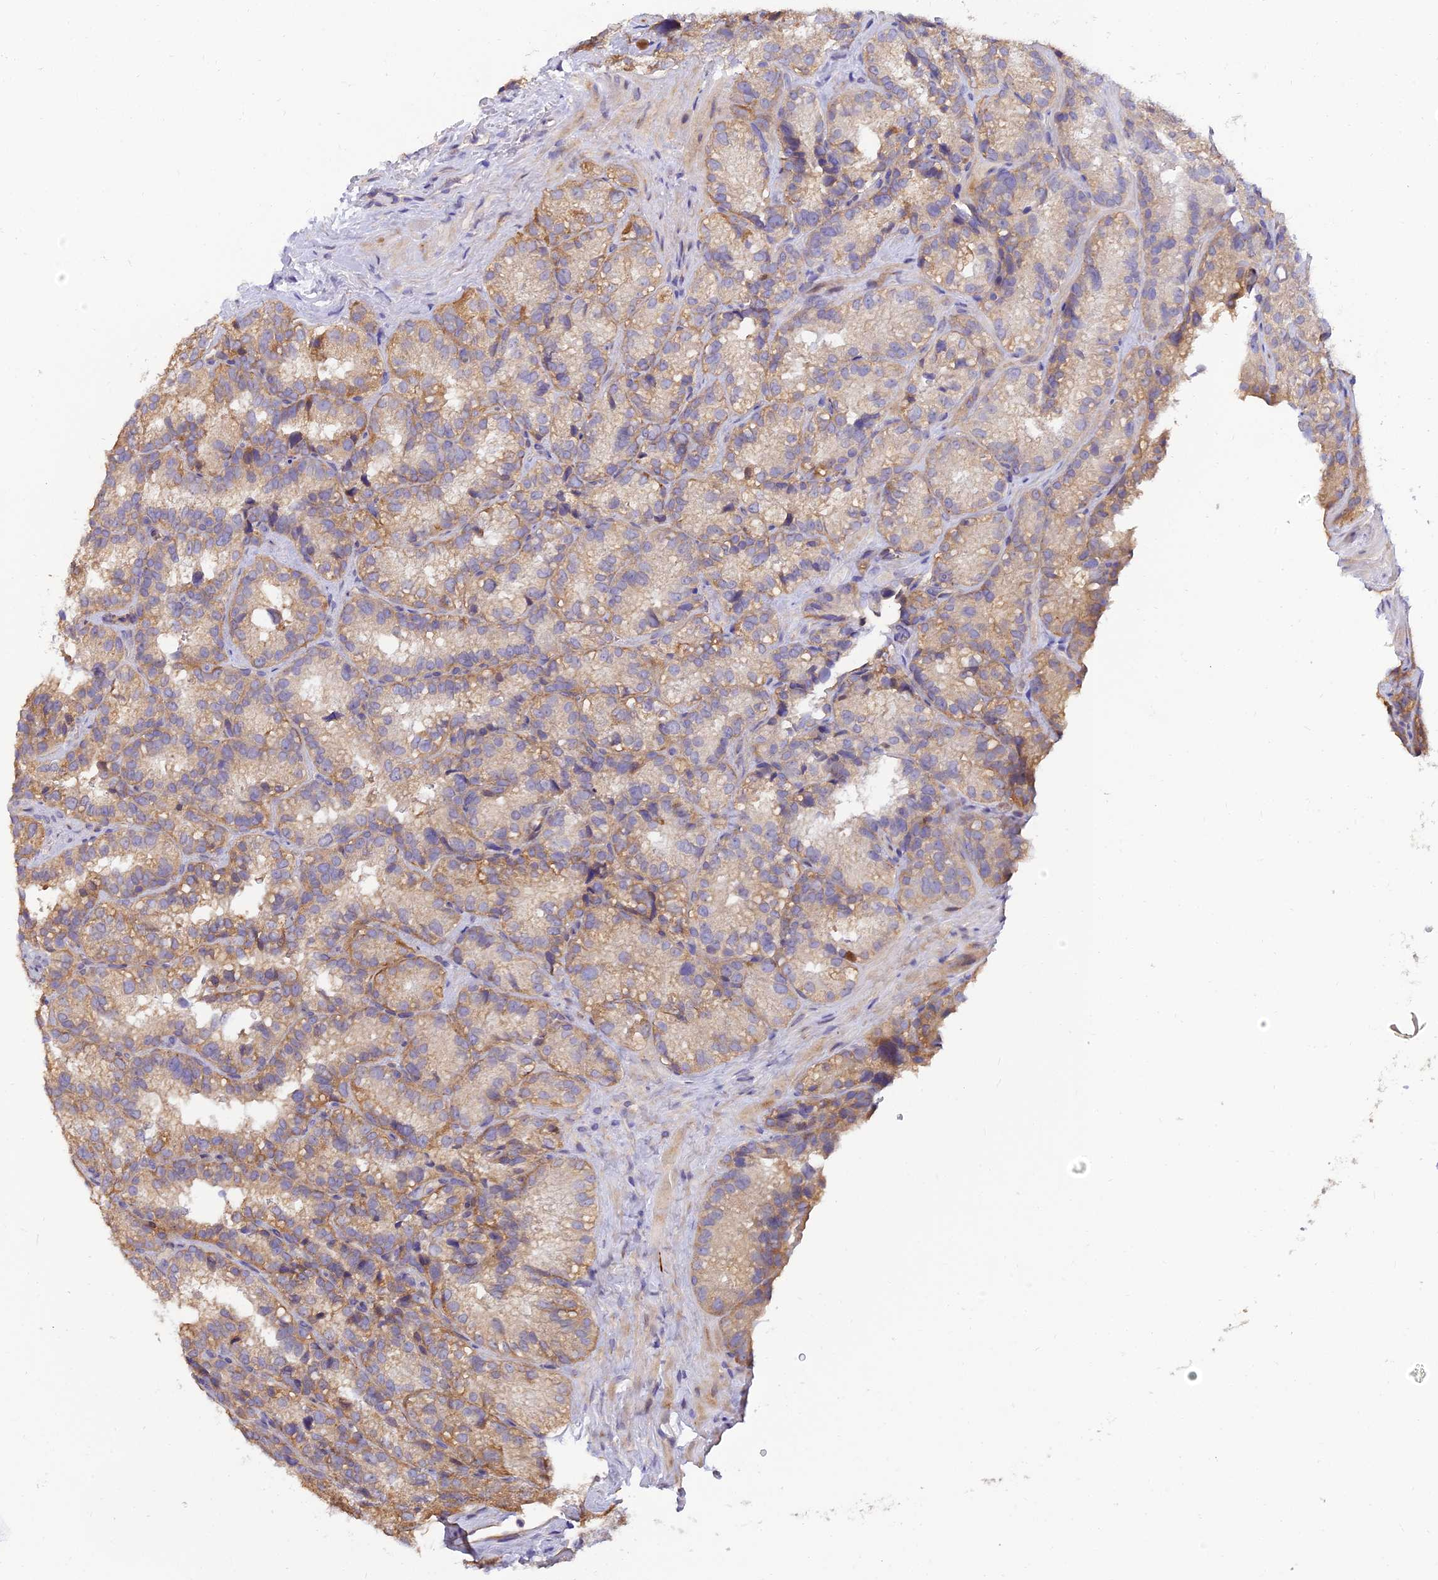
{"staining": {"intensity": "moderate", "quantity": "25%-75%", "location": "cytoplasmic/membranous"}, "tissue": "seminal vesicle", "cell_type": "Glandular cells", "image_type": "normal", "snomed": [{"axis": "morphology", "description": "Normal tissue, NOS"}, {"axis": "topography", "description": "Seminal veicle"}], "caption": "A histopathology image showing moderate cytoplasmic/membranous positivity in about 25%-75% of glandular cells in unremarkable seminal vesicle, as visualized by brown immunohistochemical staining.", "gene": "ARL8A", "patient": {"sex": "male", "age": 58}}